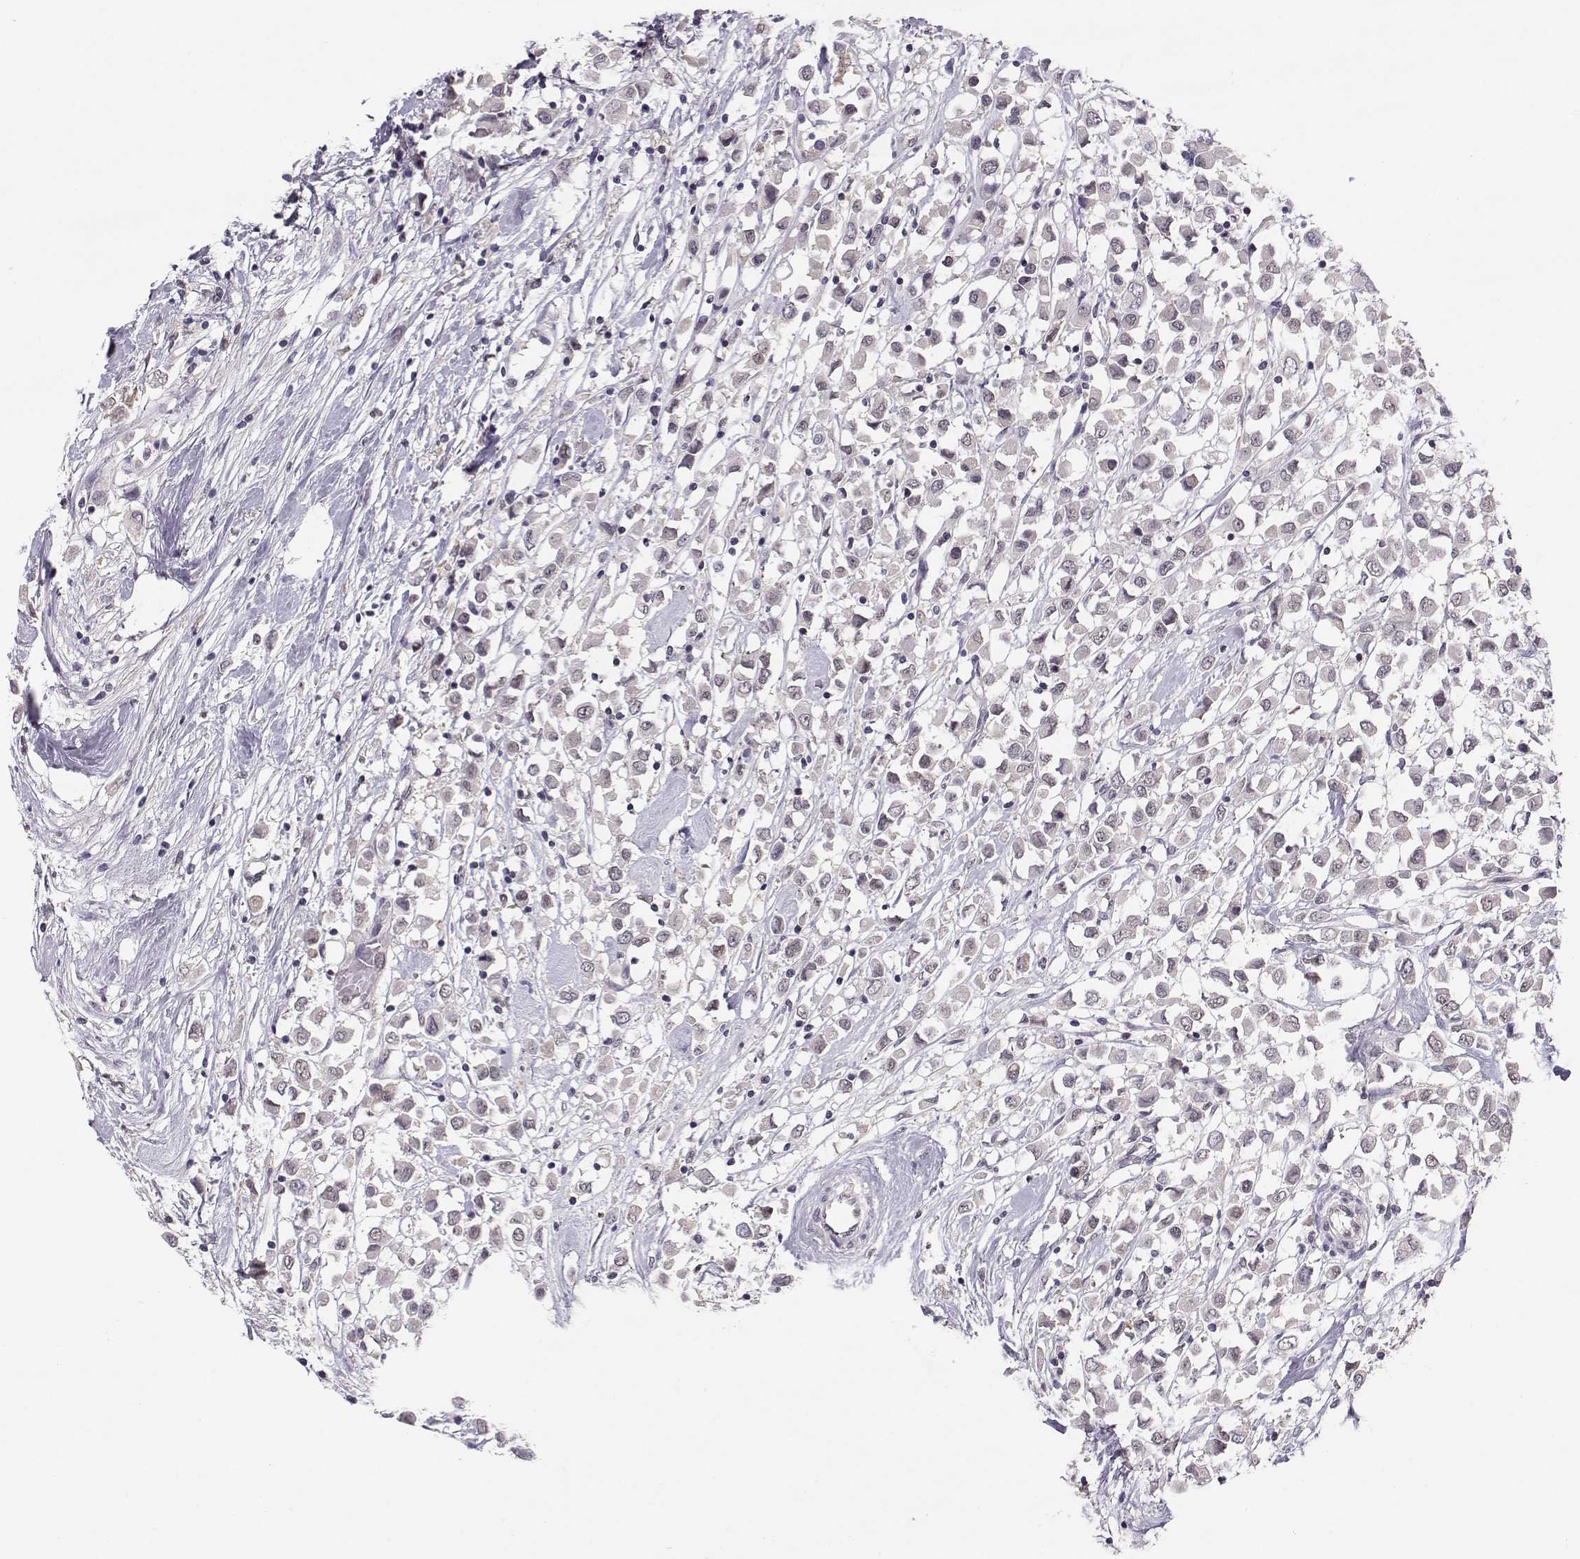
{"staining": {"intensity": "negative", "quantity": "none", "location": "none"}, "tissue": "breast cancer", "cell_type": "Tumor cells", "image_type": "cancer", "snomed": [{"axis": "morphology", "description": "Duct carcinoma"}, {"axis": "topography", "description": "Breast"}], "caption": "DAB immunohistochemical staining of human invasive ductal carcinoma (breast) exhibits no significant expression in tumor cells.", "gene": "KIF13B", "patient": {"sex": "female", "age": 61}}